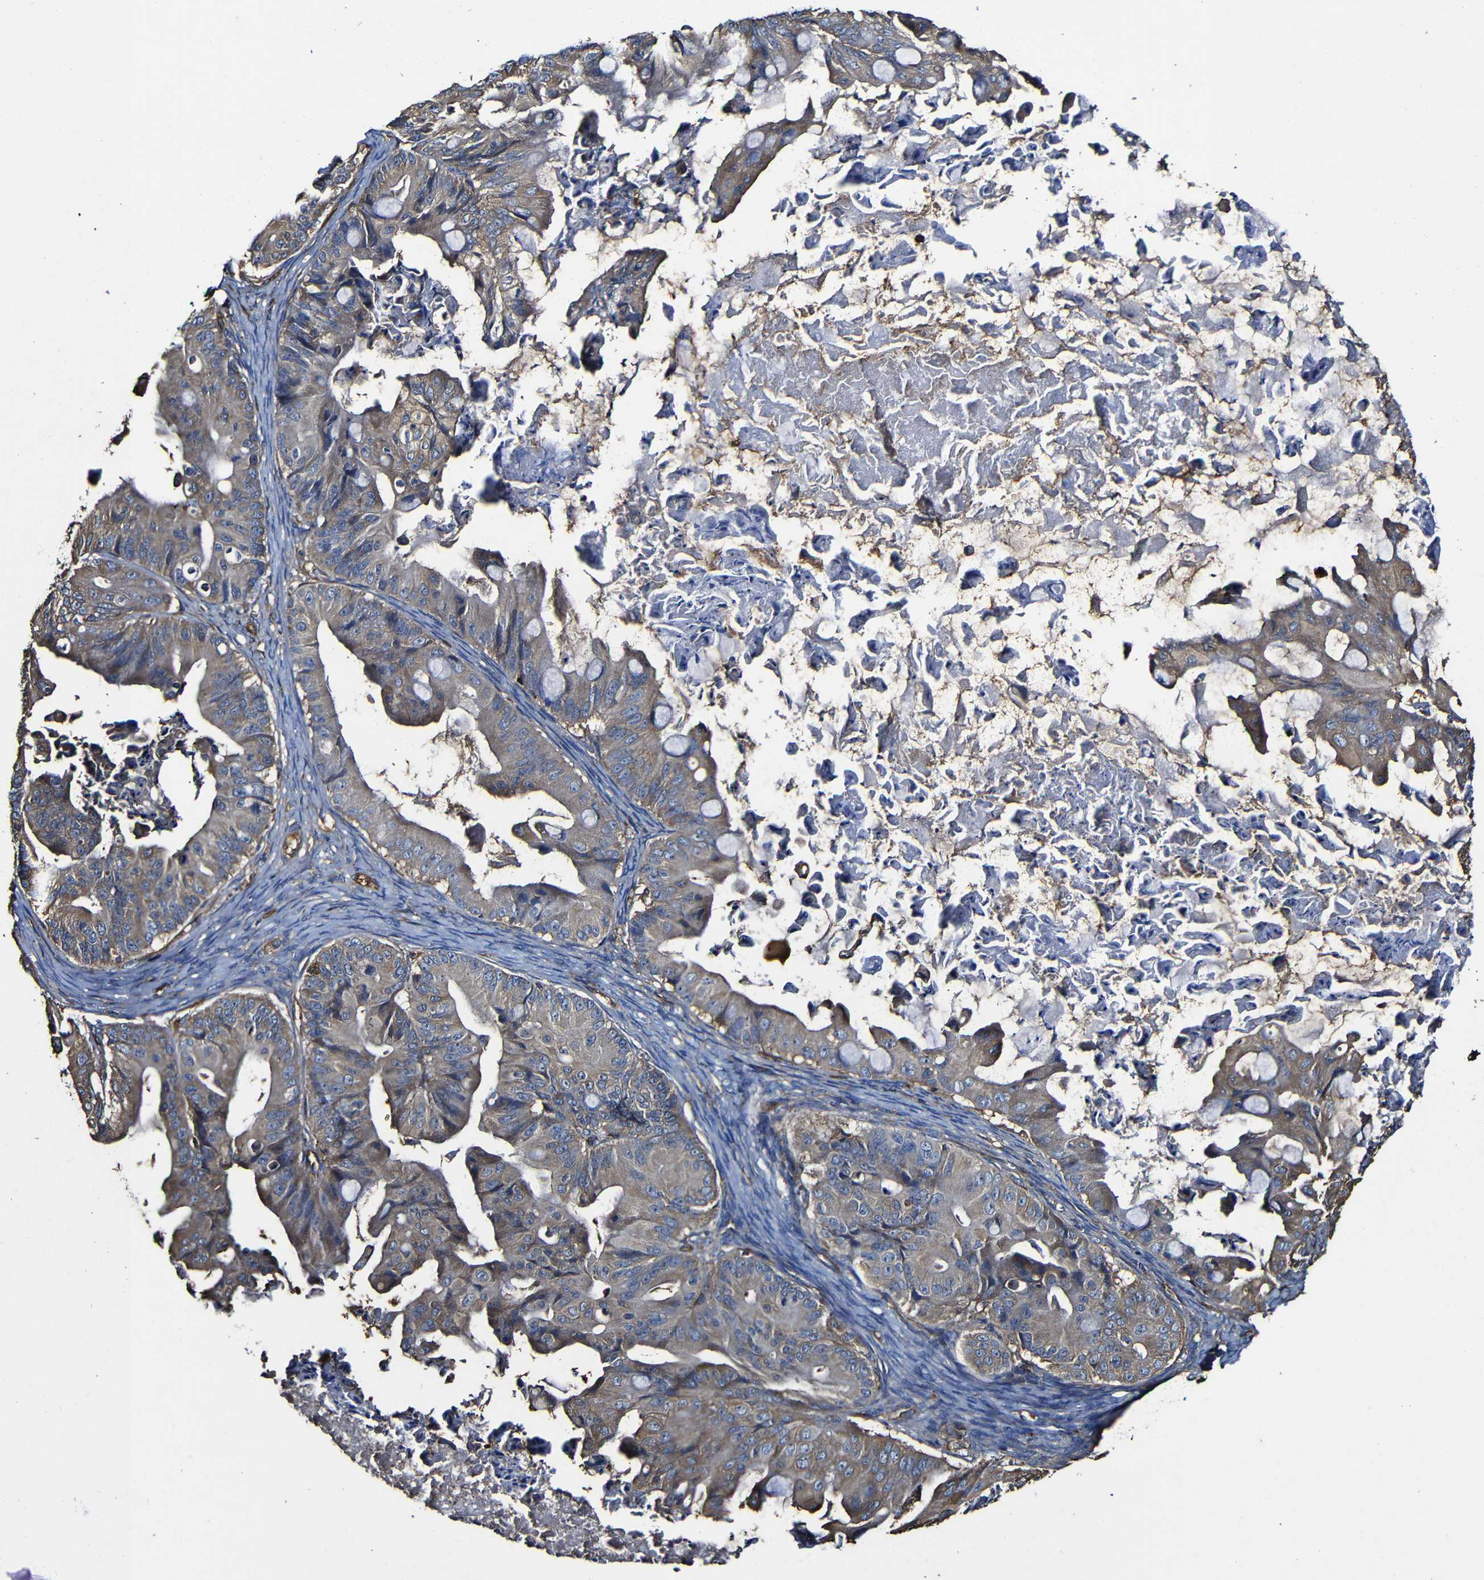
{"staining": {"intensity": "moderate", "quantity": ">75%", "location": "cytoplasmic/membranous"}, "tissue": "ovarian cancer", "cell_type": "Tumor cells", "image_type": "cancer", "snomed": [{"axis": "morphology", "description": "Cystadenocarcinoma, mucinous, NOS"}, {"axis": "topography", "description": "Ovary"}], "caption": "Human ovarian cancer stained for a protein (brown) reveals moderate cytoplasmic/membranous positive staining in about >75% of tumor cells.", "gene": "MSN", "patient": {"sex": "female", "age": 37}}